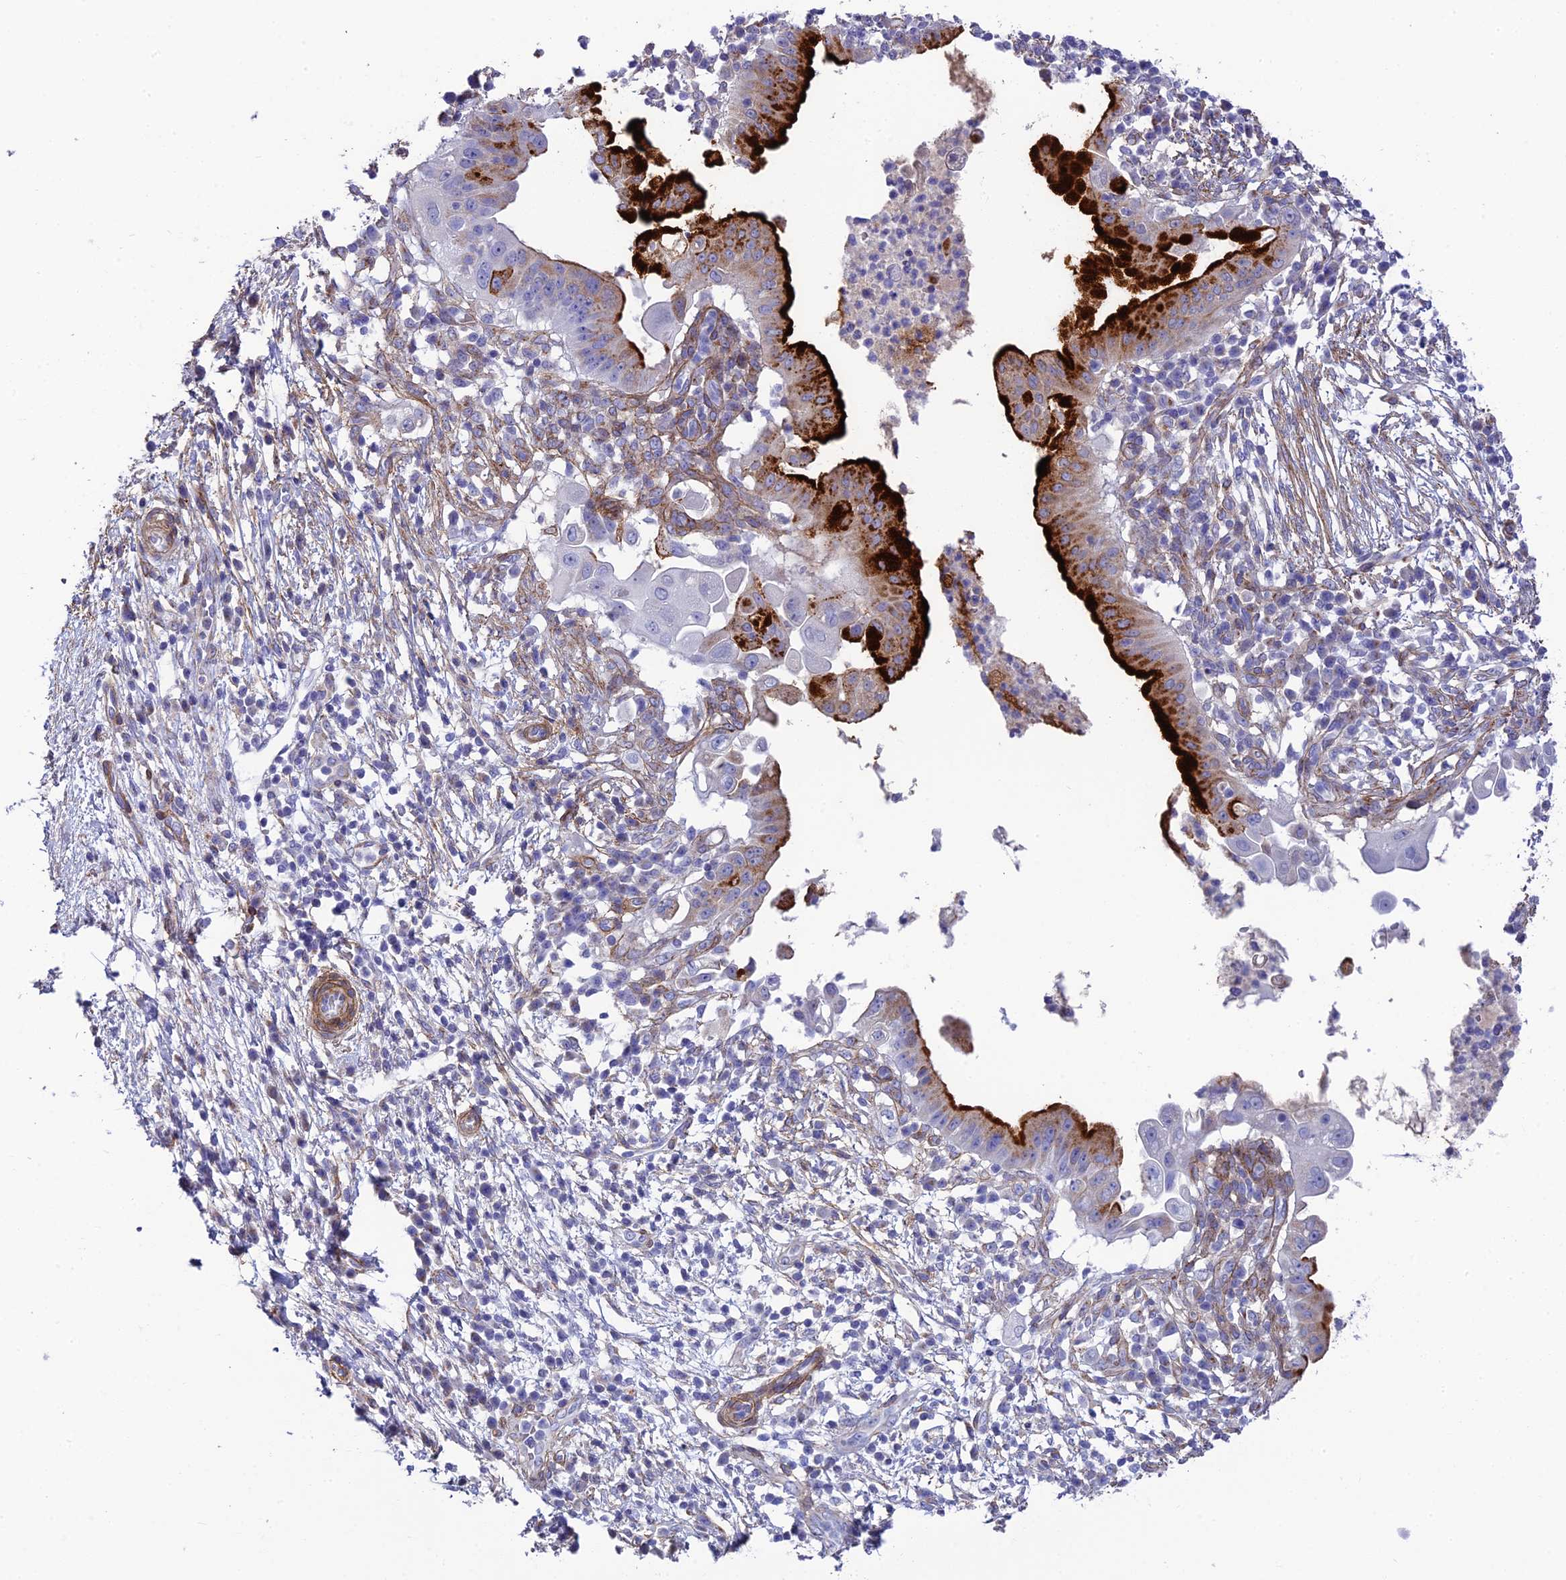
{"staining": {"intensity": "strong", "quantity": "25%-75%", "location": "cytoplasmic/membranous"}, "tissue": "pancreatic cancer", "cell_type": "Tumor cells", "image_type": "cancer", "snomed": [{"axis": "morphology", "description": "Adenocarcinoma, NOS"}, {"axis": "topography", "description": "Pancreas"}], "caption": "An image of pancreatic cancer stained for a protein exhibits strong cytoplasmic/membranous brown staining in tumor cells.", "gene": "TNS1", "patient": {"sex": "male", "age": 68}}